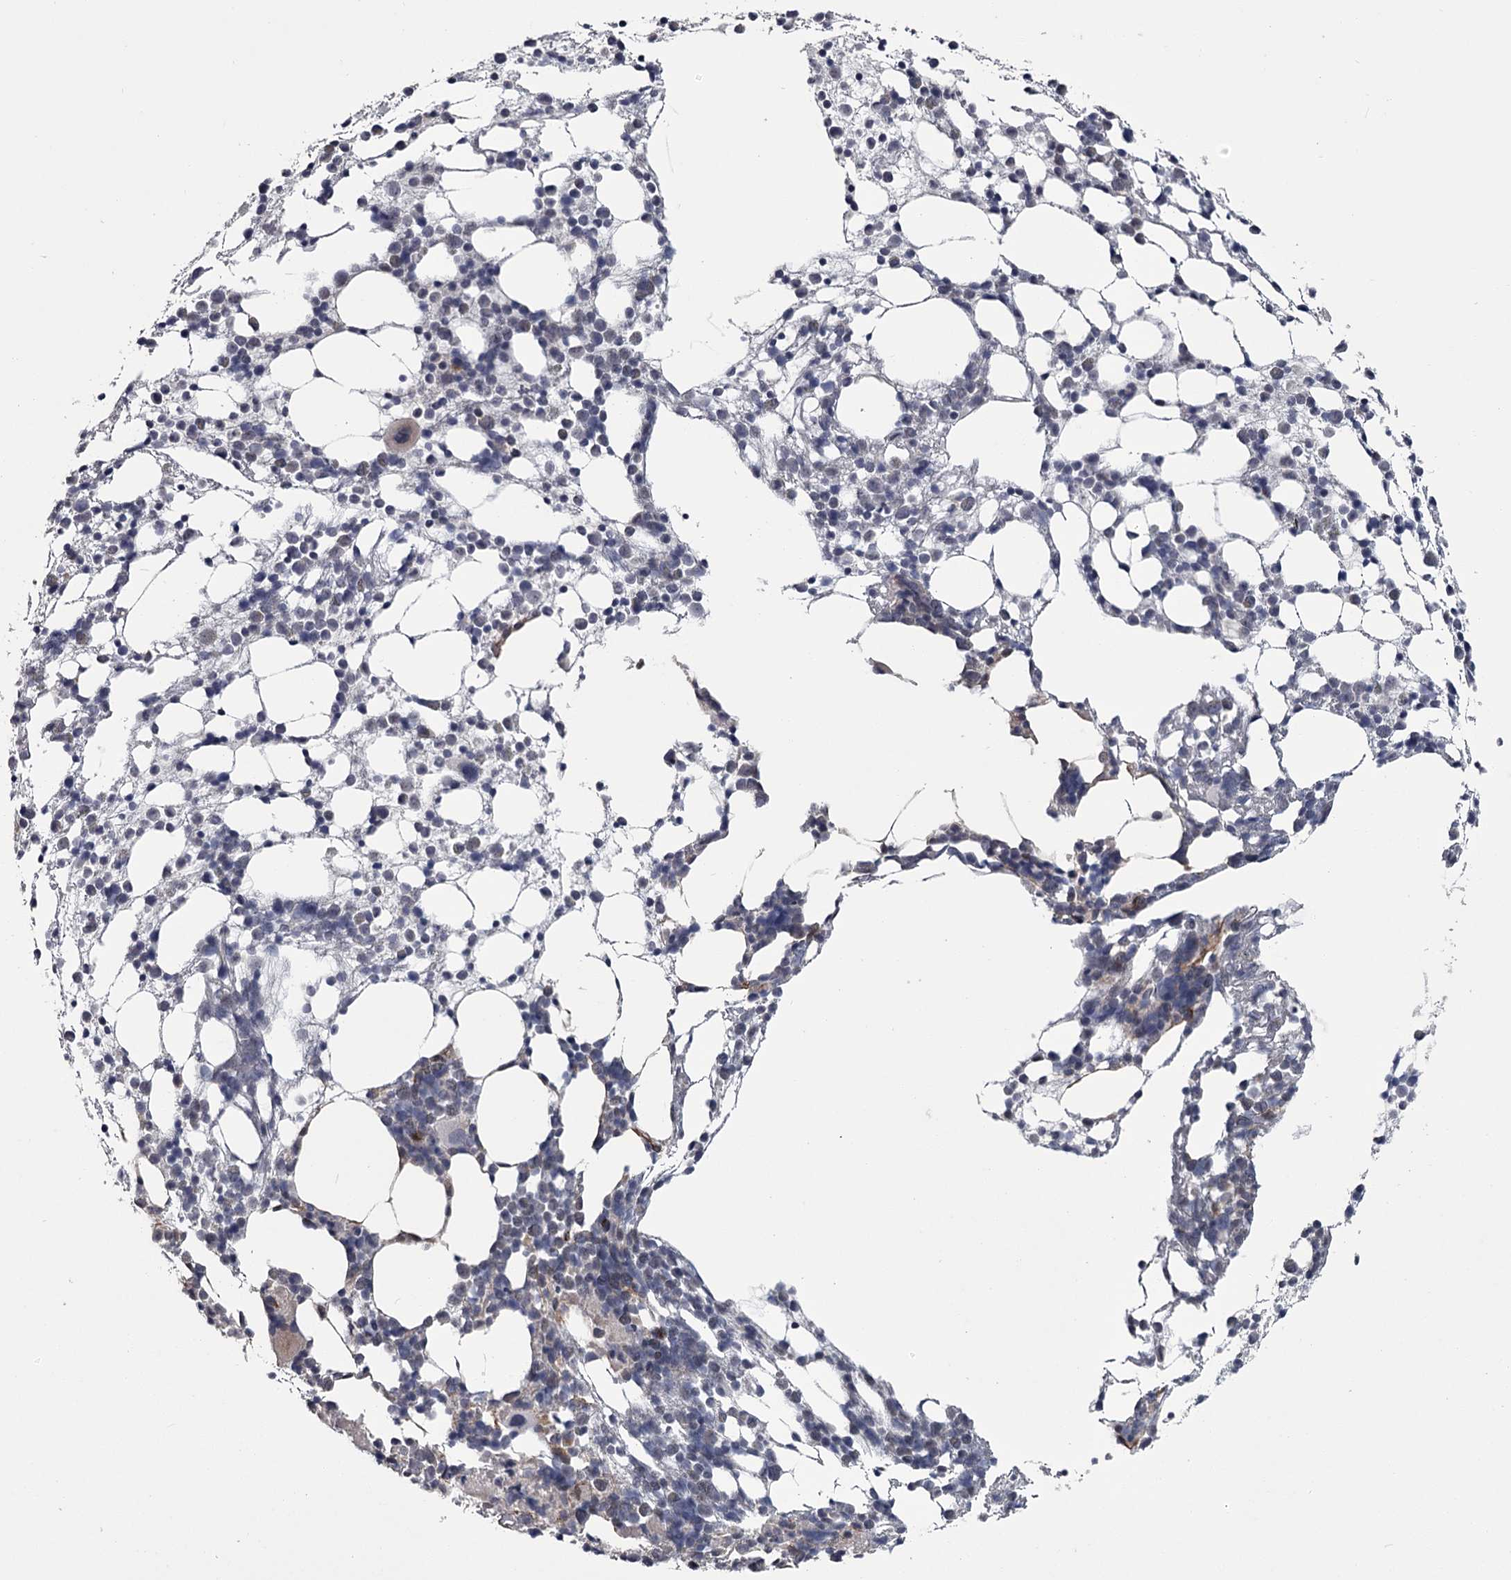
{"staining": {"intensity": "negative", "quantity": "none", "location": "none"}, "tissue": "bone marrow", "cell_type": "Hematopoietic cells", "image_type": "normal", "snomed": [{"axis": "morphology", "description": "Normal tissue, NOS"}, {"axis": "topography", "description": "Bone marrow"}], "caption": "Immunohistochemistry image of unremarkable human bone marrow stained for a protein (brown), which demonstrates no staining in hematopoietic cells. (Stains: DAB IHC with hematoxylin counter stain, Microscopy: brightfield microscopy at high magnification).", "gene": "PRPF40B", "patient": {"sex": "female", "age": 57}}